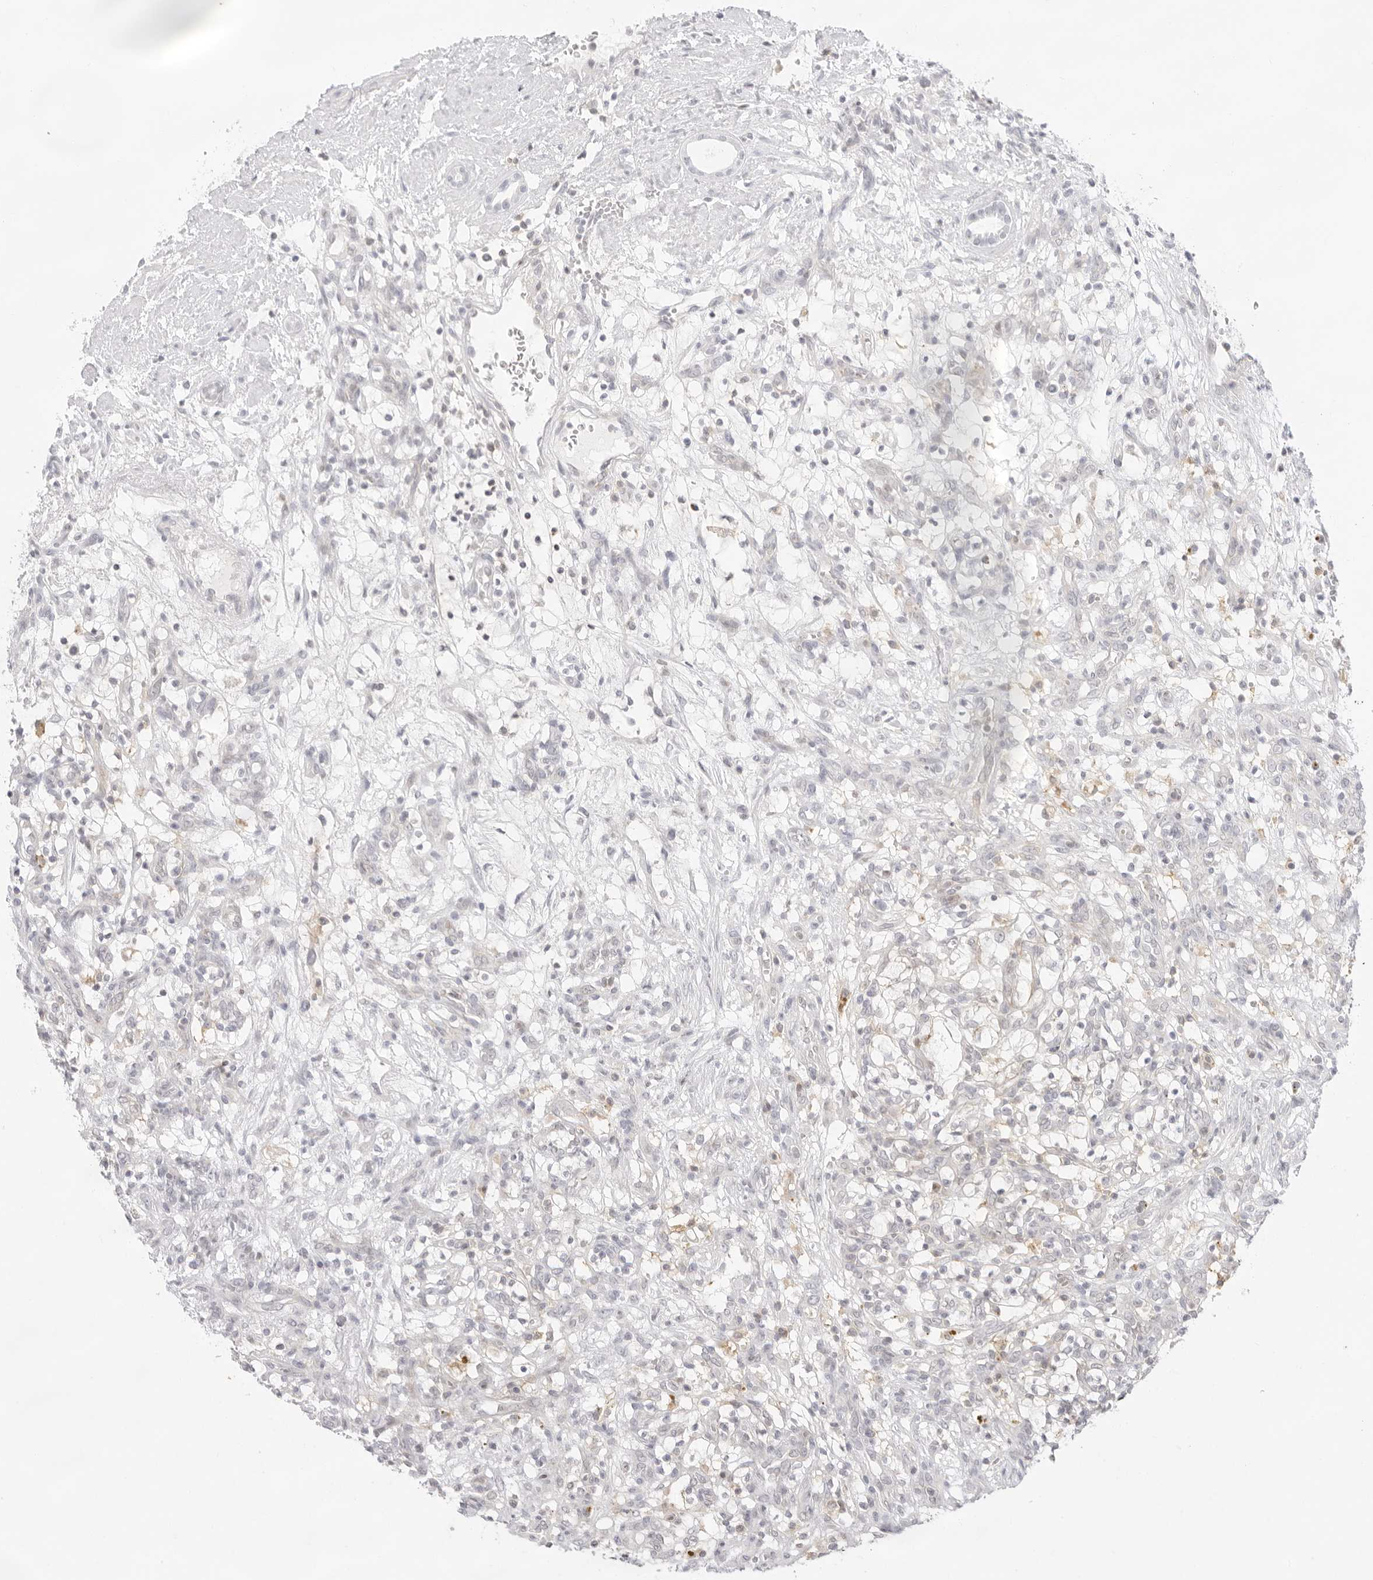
{"staining": {"intensity": "negative", "quantity": "none", "location": "none"}, "tissue": "renal cancer", "cell_type": "Tumor cells", "image_type": "cancer", "snomed": [{"axis": "morphology", "description": "Adenocarcinoma, NOS"}, {"axis": "topography", "description": "Kidney"}], "caption": "Tumor cells are negative for brown protein staining in renal adenocarcinoma.", "gene": "TNFRSF14", "patient": {"sex": "female", "age": 57}}